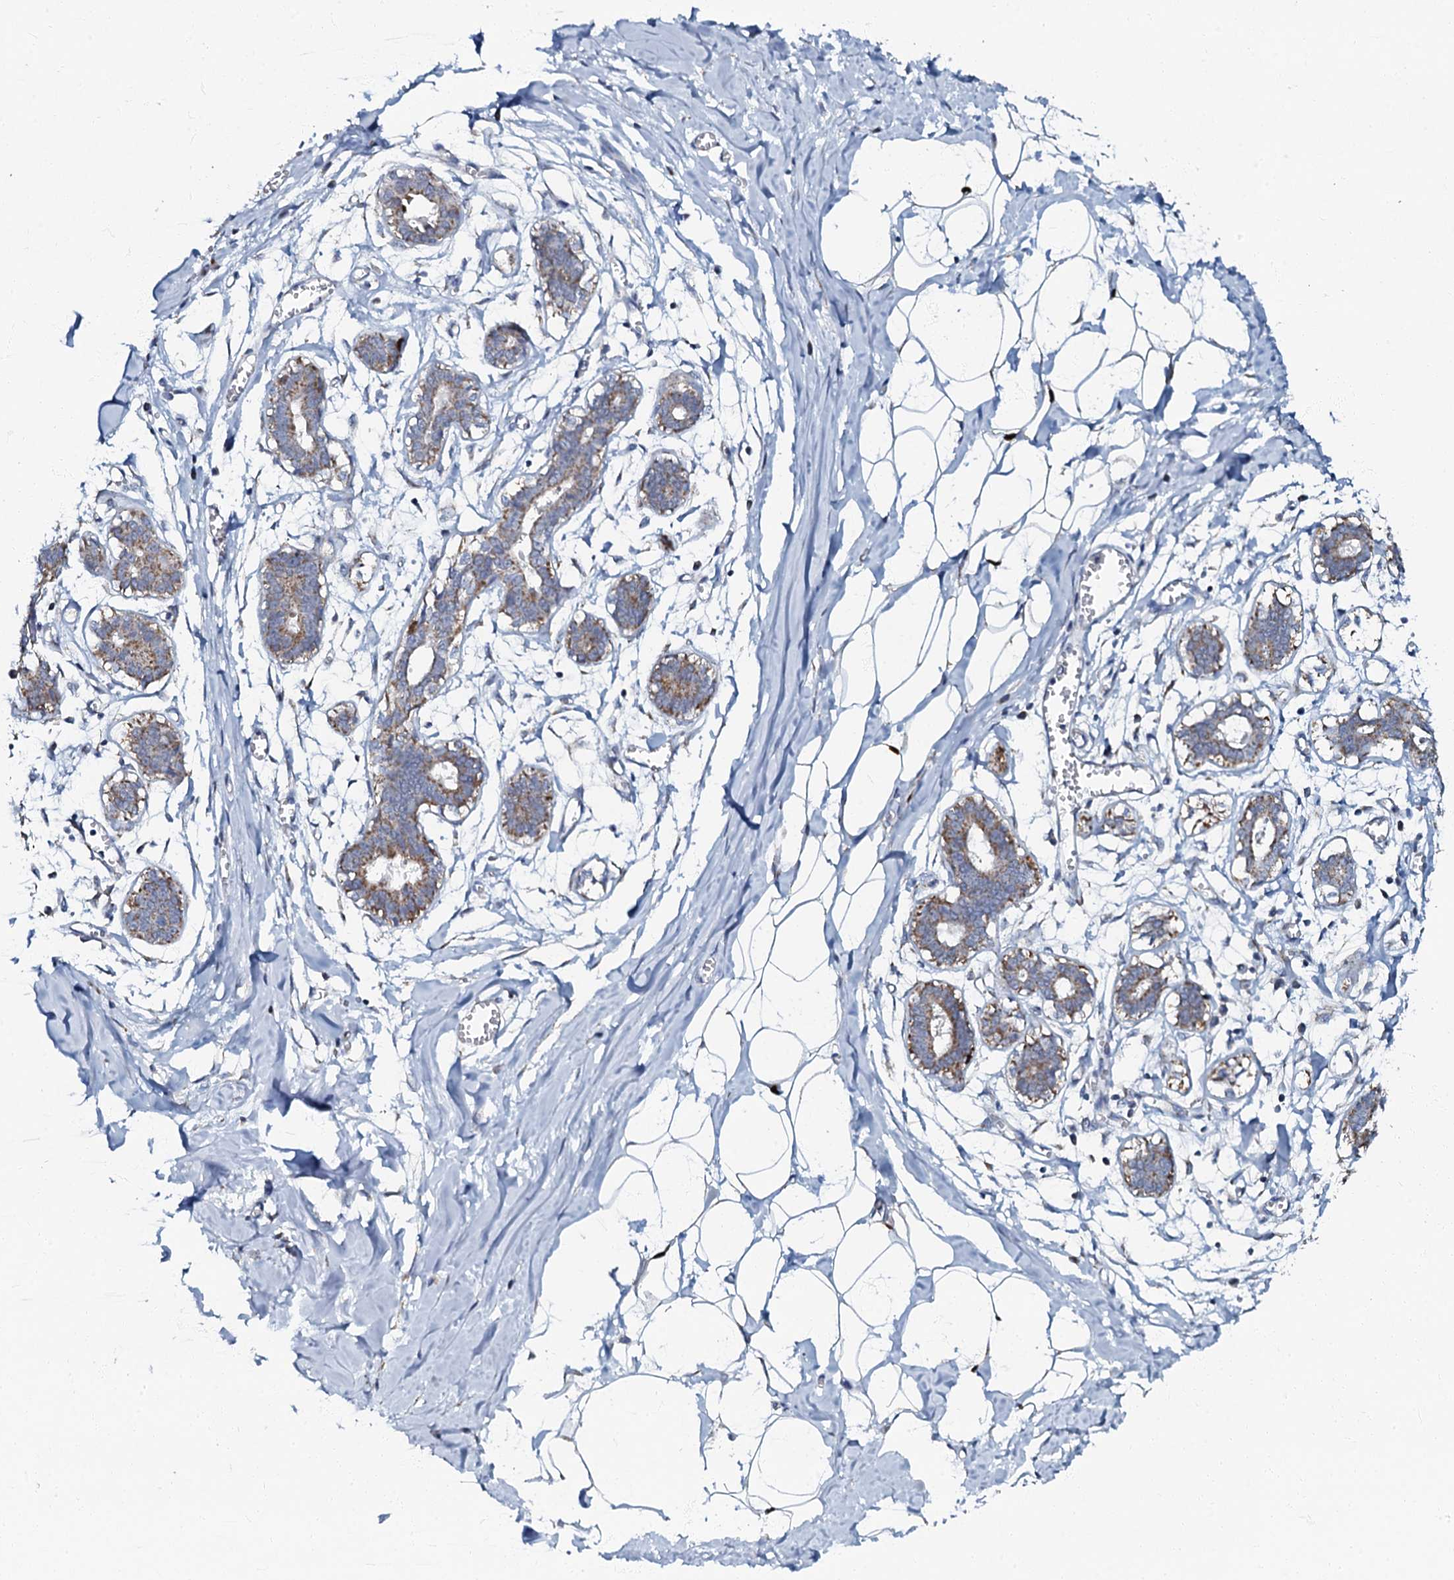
{"staining": {"intensity": "strong", "quantity": ">75%", "location": "cytoplasmic/membranous,nuclear"}, "tissue": "breast", "cell_type": "Adipocytes", "image_type": "normal", "snomed": [{"axis": "morphology", "description": "Normal tissue, NOS"}, {"axis": "topography", "description": "Breast"}], "caption": "Strong cytoplasmic/membranous,nuclear staining is present in about >75% of adipocytes in unremarkable breast. Using DAB (brown) and hematoxylin (blue) stains, captured at high magnification using brightfield microscopy.", "gene": "MRPL51", "patient": {"sex": "female", "age": 27}}